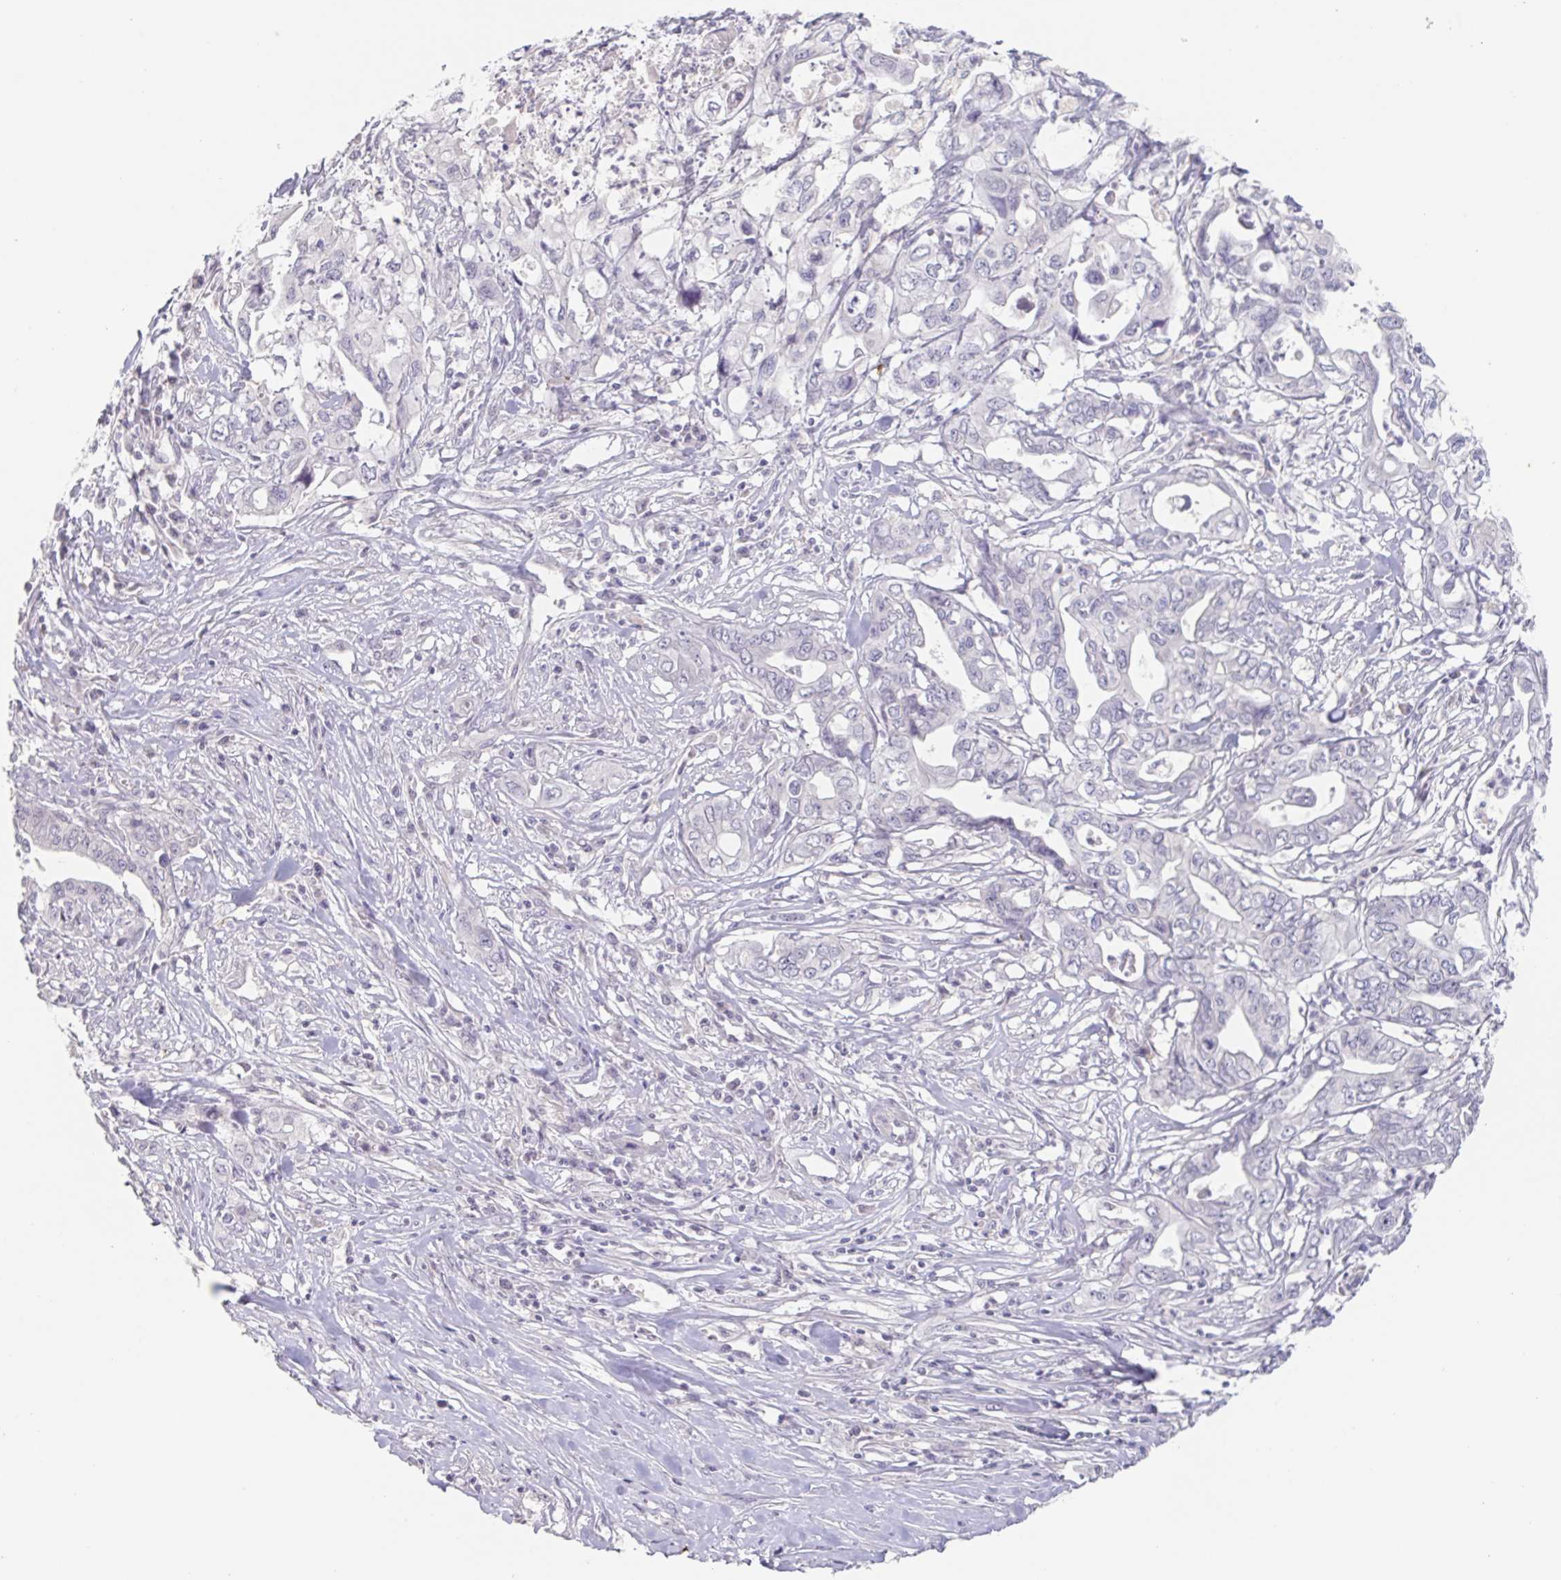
{"staining": {"intensity": "negative", "quantity": "none", "location": "none"}, "tissue": "pancreatic cancer", "cell_type": "Tumor cells", "image_type": "cancer", "snomed": [{"axis": "morphology", "description": "Adenocarcinoma, NOS"}, {"axis": "topography", "description": "Pancreas"}], "caption": "Tumor cells are negative for protein expression in human adenocarcinoma (pancreatic). (Brightfield microscopy of DAB IHC at high magnification).", "gene": "INSL5", "patient": {"sex": "male", "age": 68}}